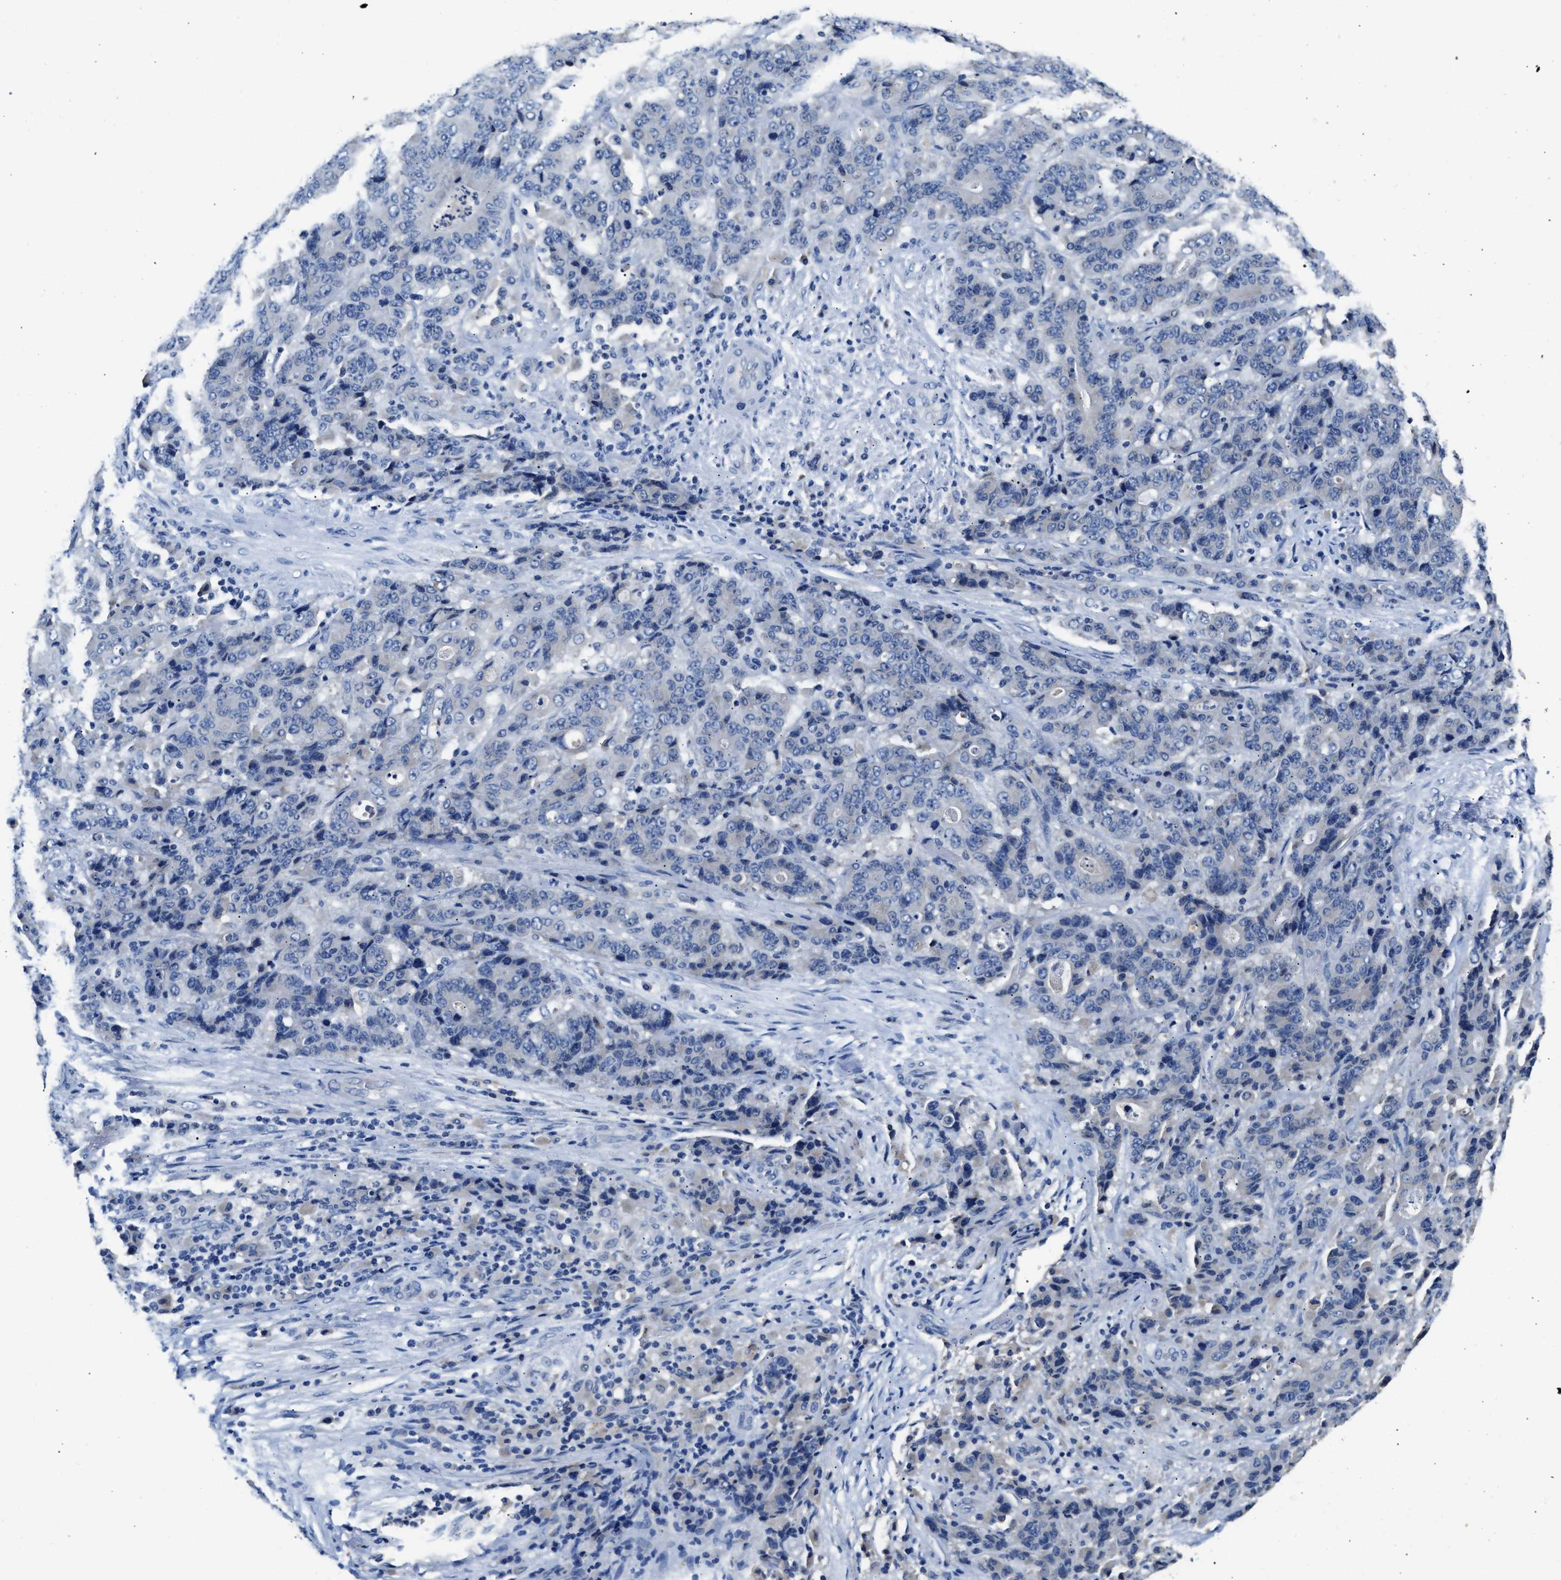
{"staining": {"intensity": "negative", "quantity": "none", "location": "none"}, "tissue": "stomach cancer", "cell_type": "Tumor cells", "image_type": "cancer", "snomed": [{"axis": "morphology", "description": "Adenocarcinoma, NOS"}, {"axis": "topography", "description": "Stomach"}], "caption": "DAB immunohistochemical staining of stomach cancer demonstrates no significant staining in tumor cells.", "gene": "SLCO2B1", "patient": {"sex": "female", "age": 73}}